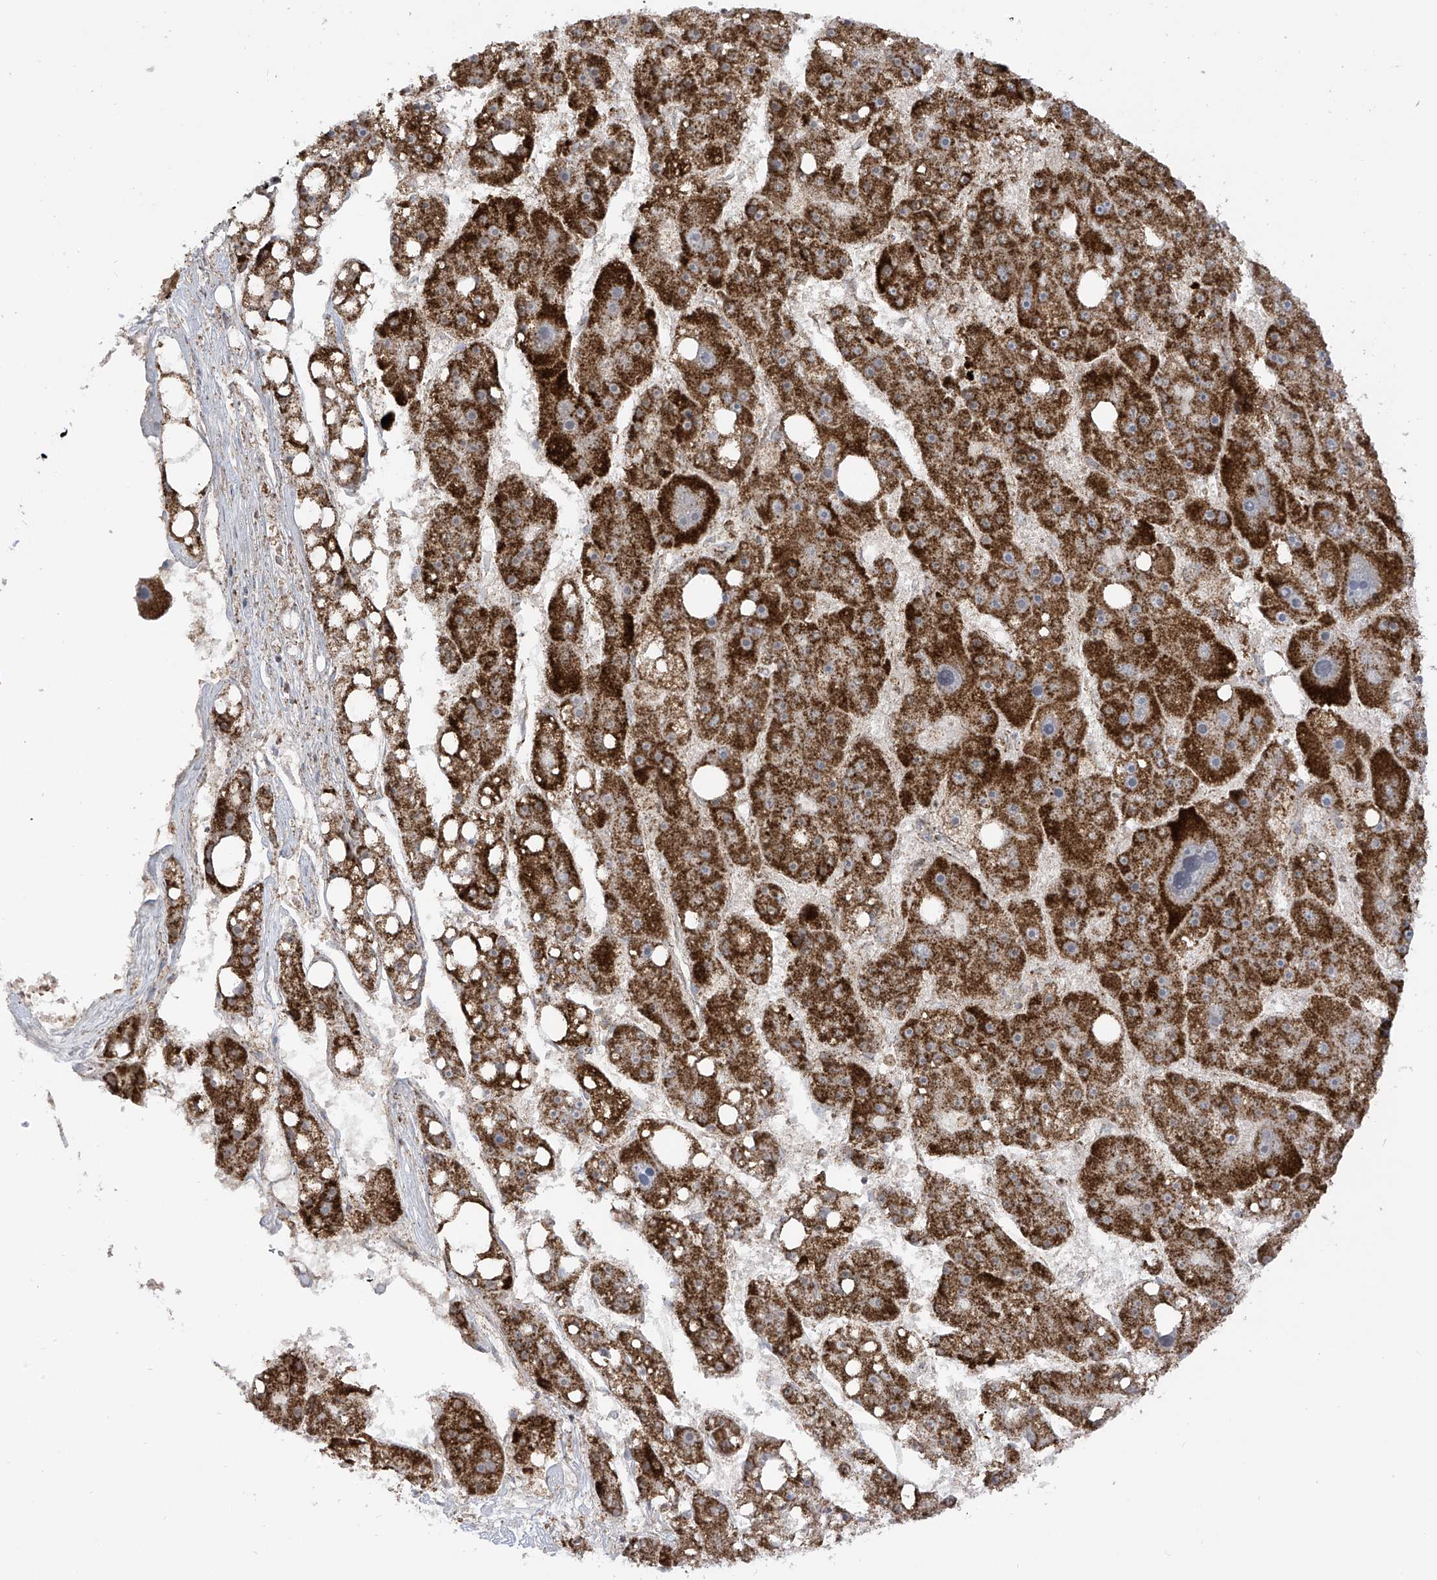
{"staining": {"intensity": "strong", "quantity": ">75%", "location": "cytoplasmic/membranous"}, "tissue": "liver cancer", "cell_type": "Tumor cells", "image_type": "cancer", "snomed": [{"axis": "morphology", "description": "Carcinoma, Hepatocellular, NOS"}, {"axis": "topography", "description": "Liver"}], "caption": "This image displays hepatocellular carcinoma (liver) stained with immunohistochemistry to label a protein in brown. The cytoplasmic/membranous of tumor cells show strong positivity for the protein. Nuclei are counter-stained blue.", "gene": "REPS1", "patient": {"sex": "female", "age": 61}}